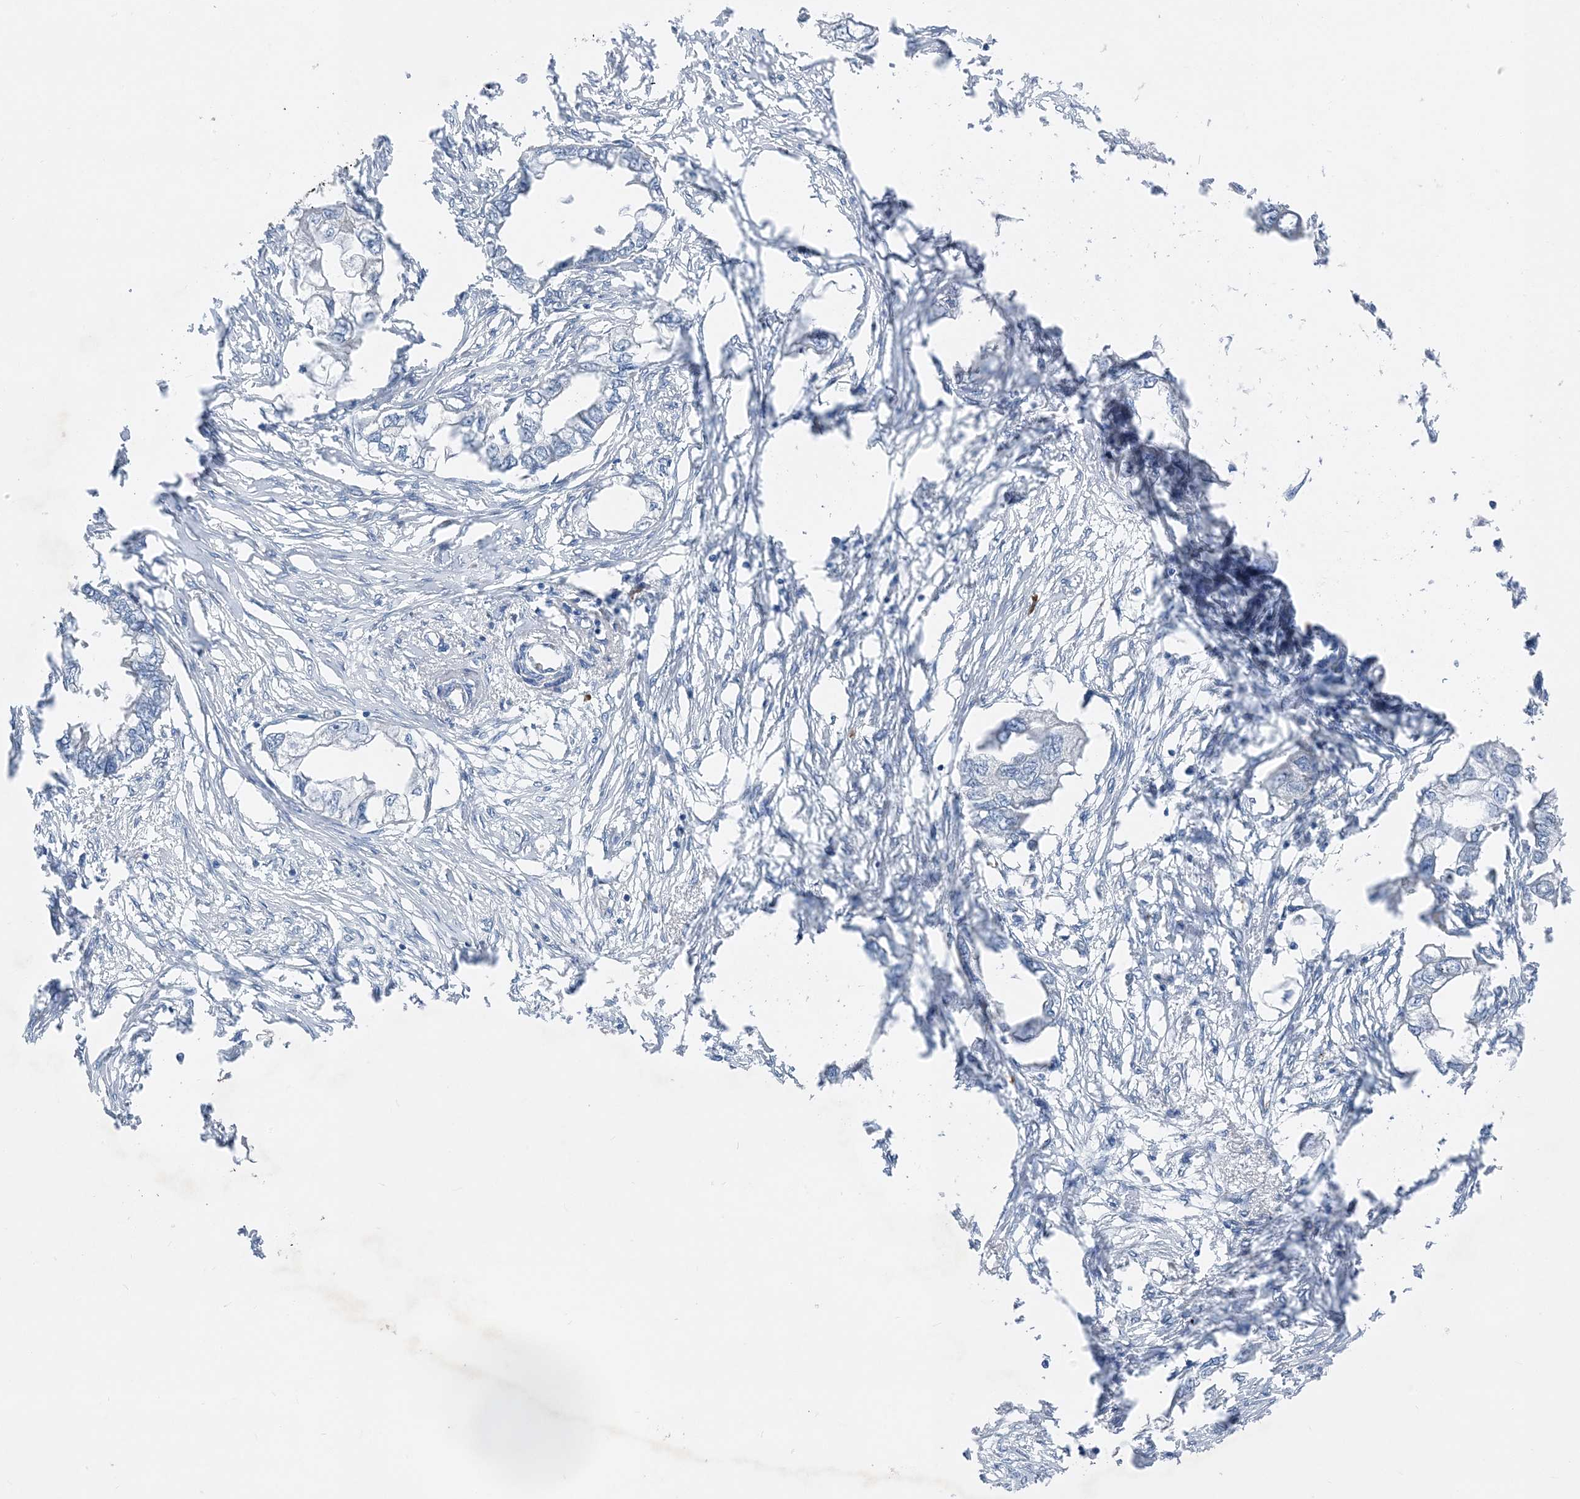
{"staining": {"intensity": "negative", "quantity": "none", "location": "none"}, "tissue": "endometrial cancer", "cell_type": "Tumor cells", "image_type": "cancer", "snomed": [{"axis": "morphology", "description": "Adenocarcinoma, NOS"}, {"axis": "morphology", "description": "Adenocarcinoma, metastatic, NOS"}, {"axis": "topography", "description": "Adipose tissue"}, {"axis": "topography", "description": "Endometrium"}], "caption": "High magnification brightfield microscopy of endometrial adenocarcinoma stained with DAB (3,3'-diaminobenzidine) (brown) and counterstained with hematoxylin (blue): tumor cells show no significant positivity.", "gene": "DHX30", "patient": {"sex": "female", "age": 67}}